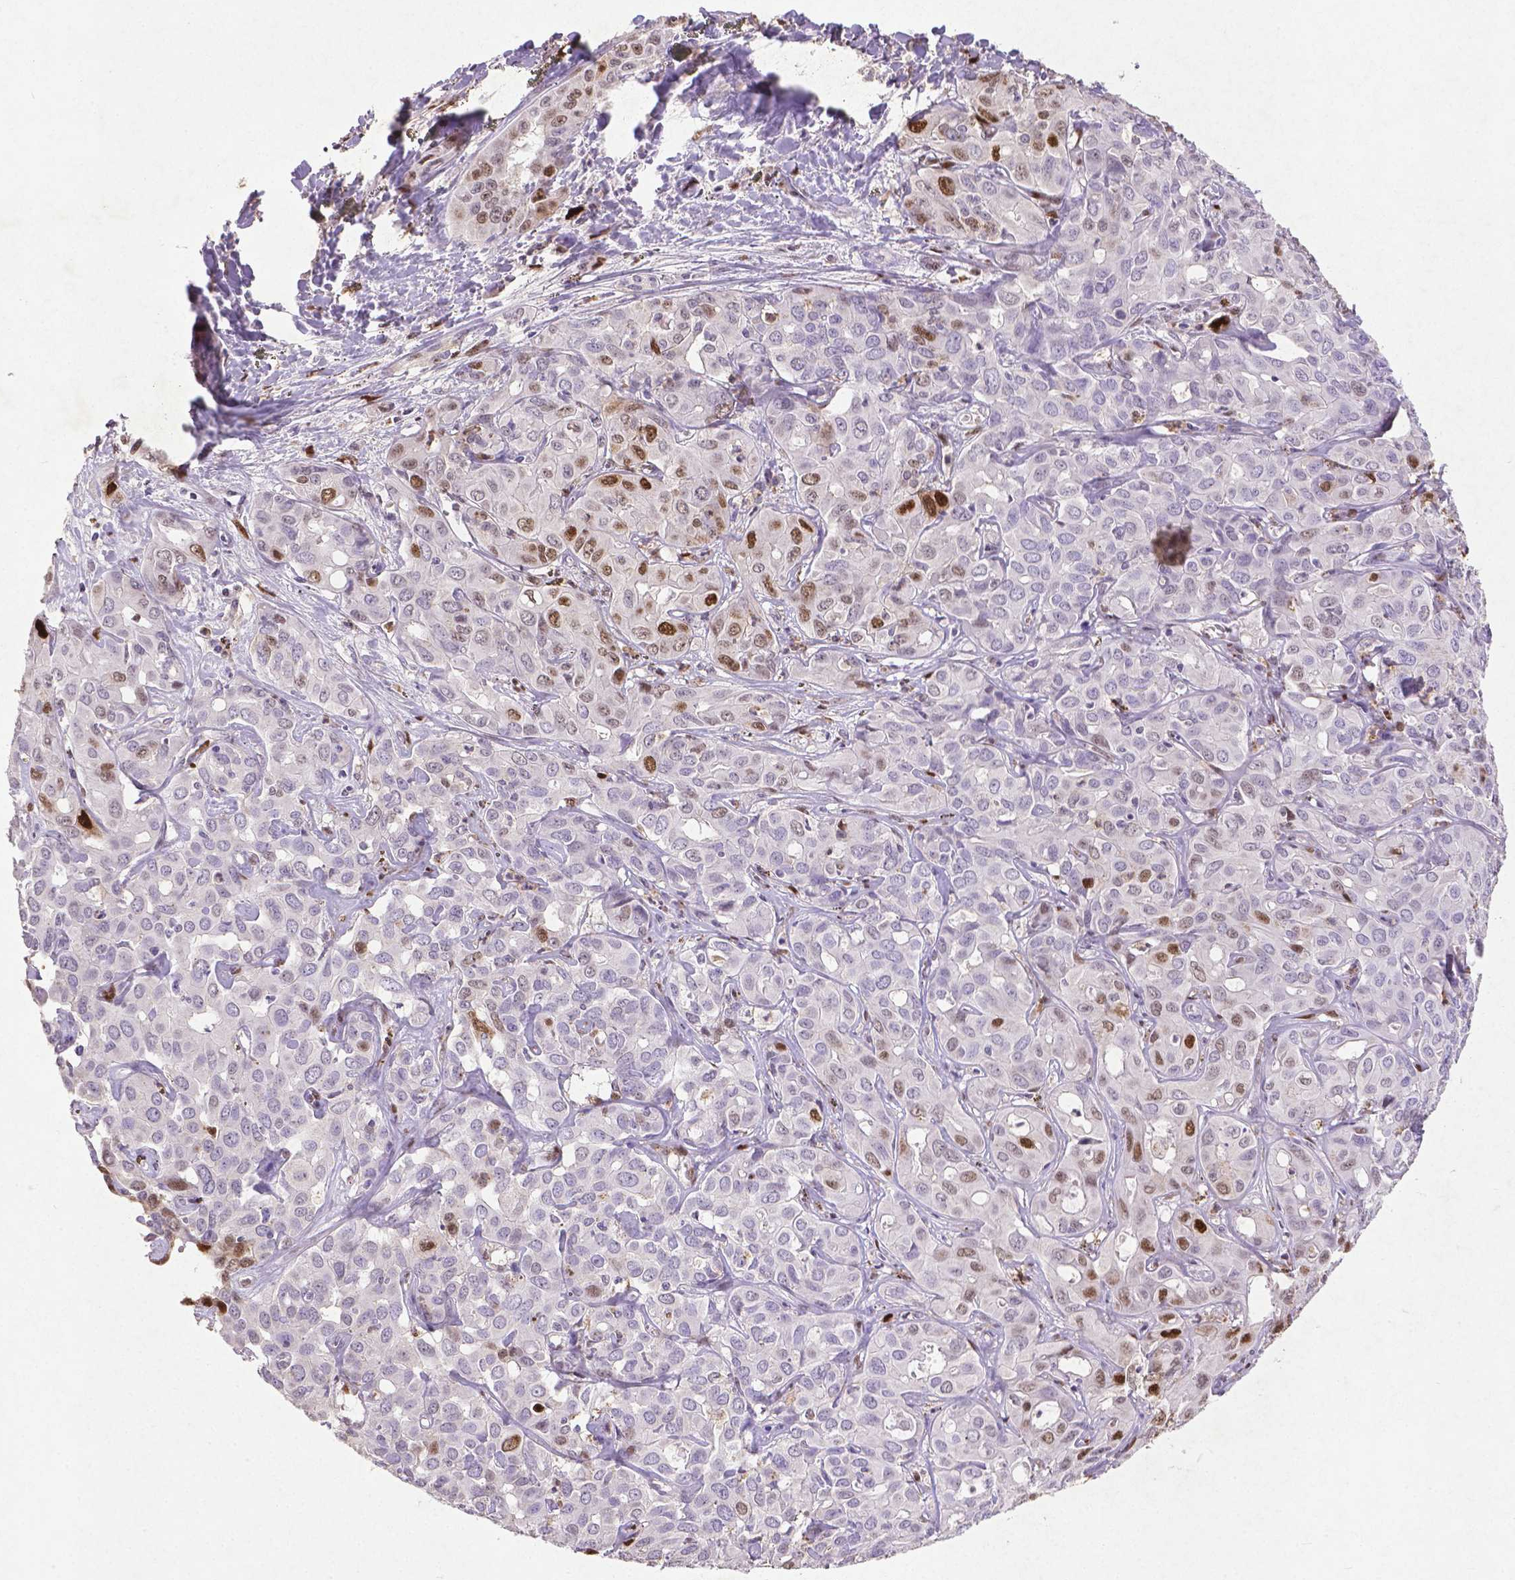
{"staining": {"intensity": "strong", "quantity": "25%-75%", "location": "nuclear"}, "tissue": "liver cancer", "cell_type": "Tumor cells", "image_type": "cancer", "snomed": [{"axis": "morphology", "description": "Cholangiocarcinoma"}, {"axis": "topography", "description": "Liver"}], "caption": "This image reveals liver cancer (cholangiocarcinoma) stained with immunohistochemistry to label a protein in brown. The nuclear of tumor cells show strong positivity for the protein. Nuclei are counter-stained blue.", "gene": "CDKN1A", "patient": {"sex": "female", "age": 60}}